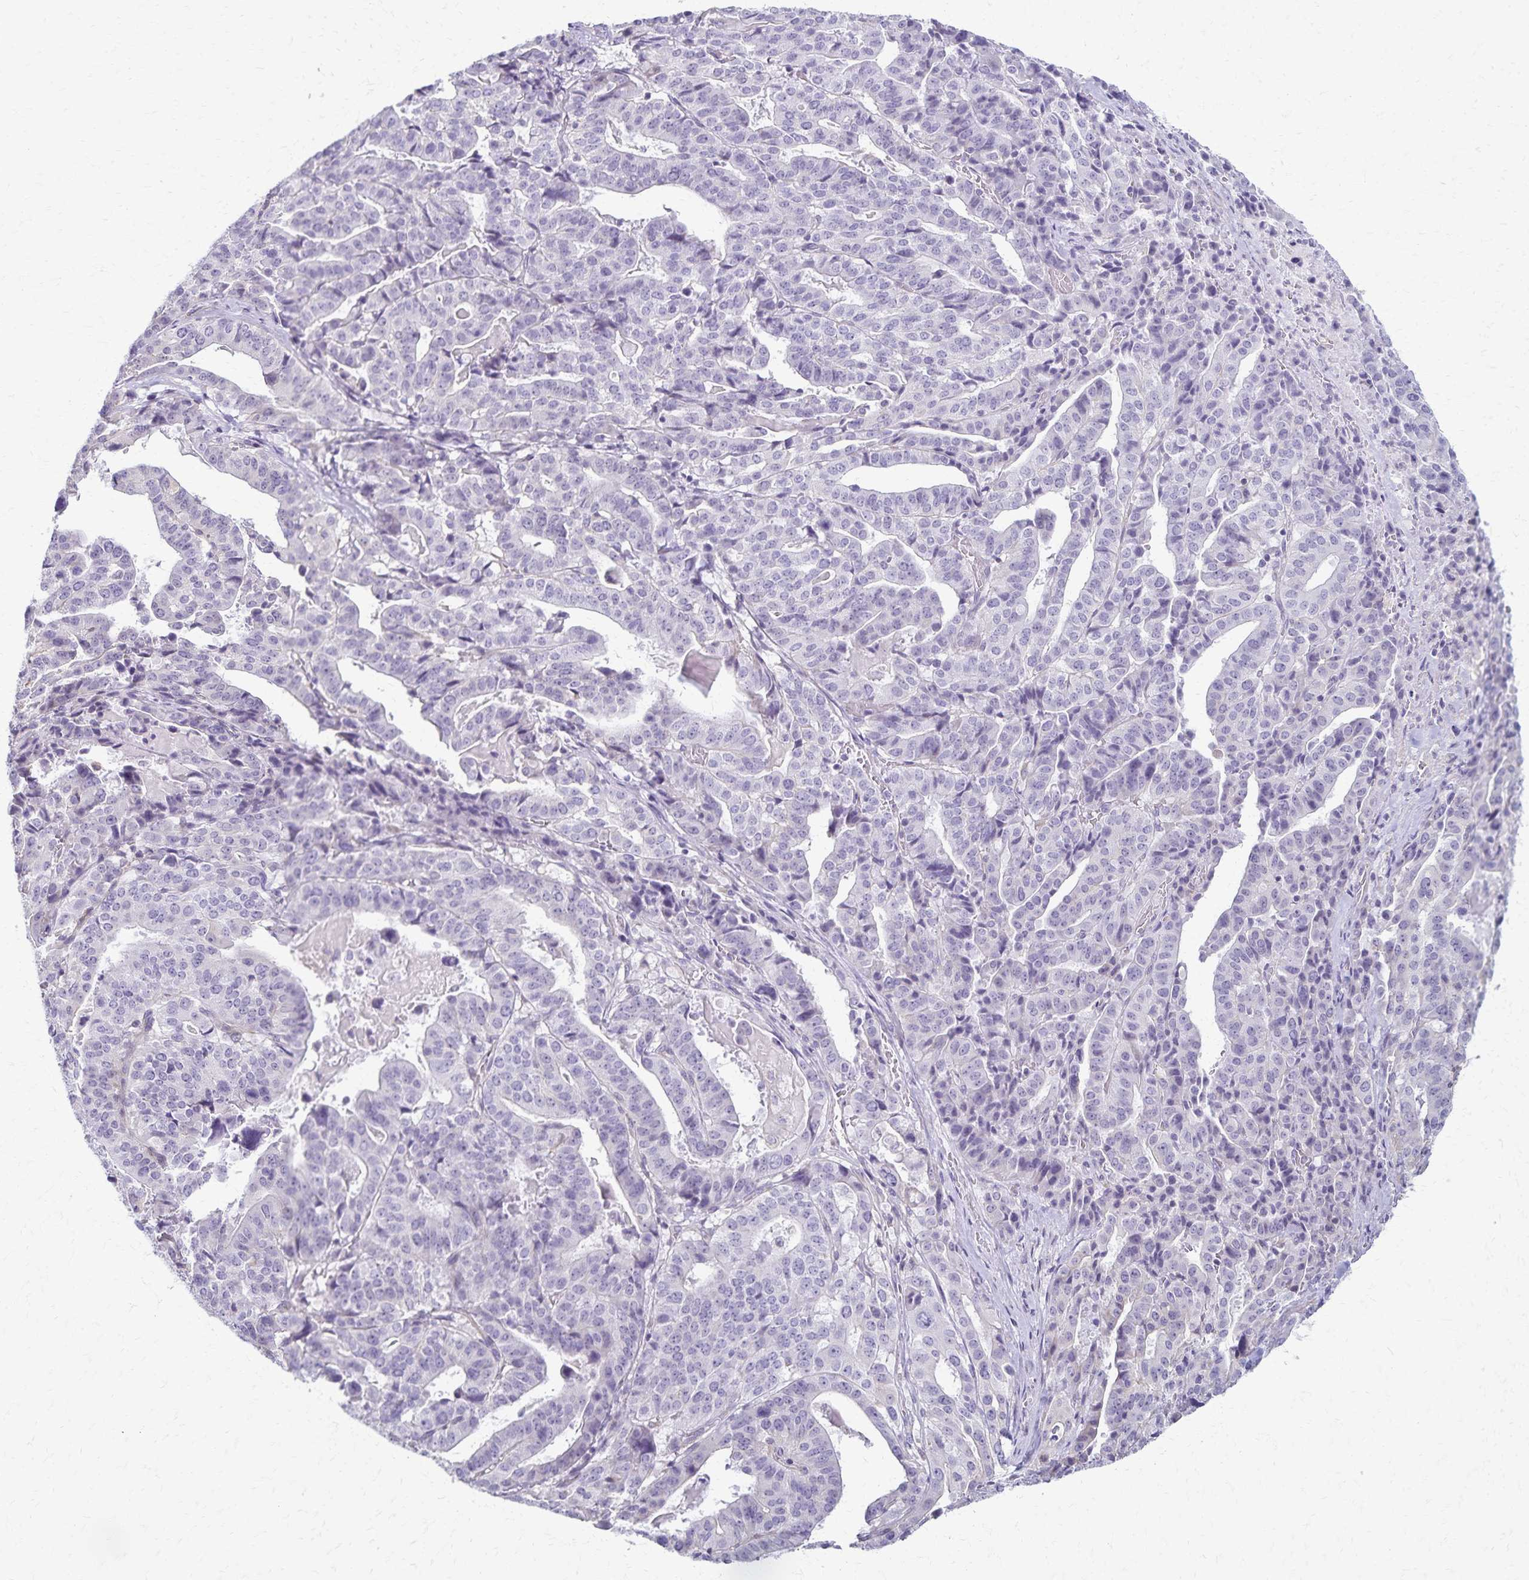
{"staining": {"intensity": "negative", "quantity": "none", "location": "none"}, "tissue": "stomach cancer", "cell_type": "Tumor cells", "image_type": "cancer", "snomed": [{"axis": "morphology", "description": "Adenocarcinoma, NOS"}, {"axis": "topography", "description": "Stomach"}], "caption": "Immunohistochemistry (IHC) of stomach cancer (adenocarcinoma) exhibits no expression in tumor cells.", "gene": "KISS1", "patient": {"sex": "male", "age": 48}}